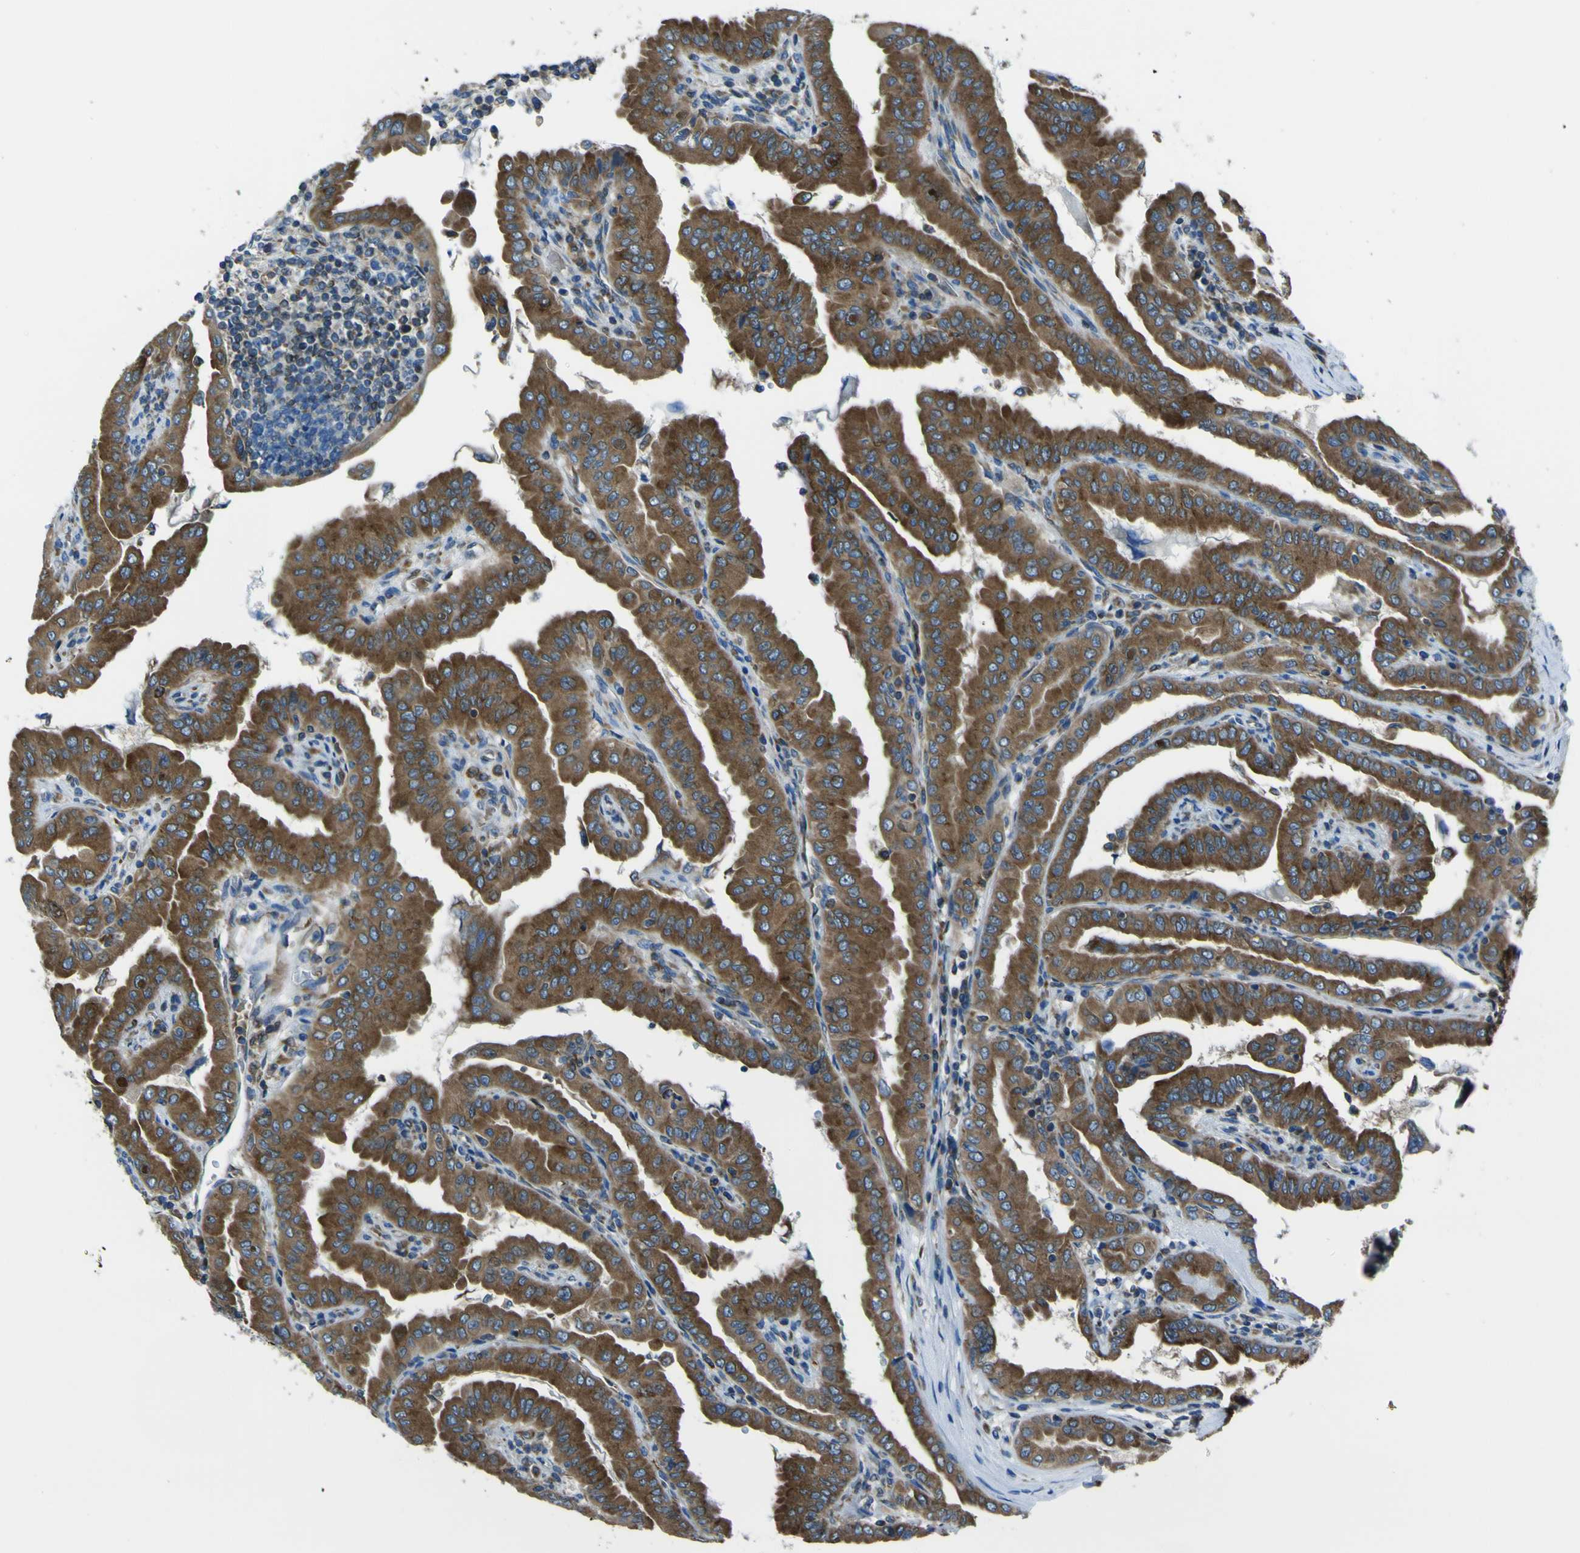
{"staining": {"intensity": "strong", "quantity": ">75%", "location": "cytoplasmic/membranous"}, "tissue": "thyroid cancer", "cell_type": "Tumor cells", "image_type": "cancer", "snomed": [{"axis": "morphology", "description": "Papillary adenocarcinoma, NOS"}, {"axis": "topography", "description": "Thyroid gland"}], "caption": "Protein staining of thyroid cancer tissue demonstrates strong cytoplasmic/membranous positivity in about >75% of tumor cells. Using DAB (brown) and hematoxylin (blue) stains, captured at high magnification using brightfield microscopy.", "gene": "STIM1", "patient": {"sex": "male", "age": 33}}